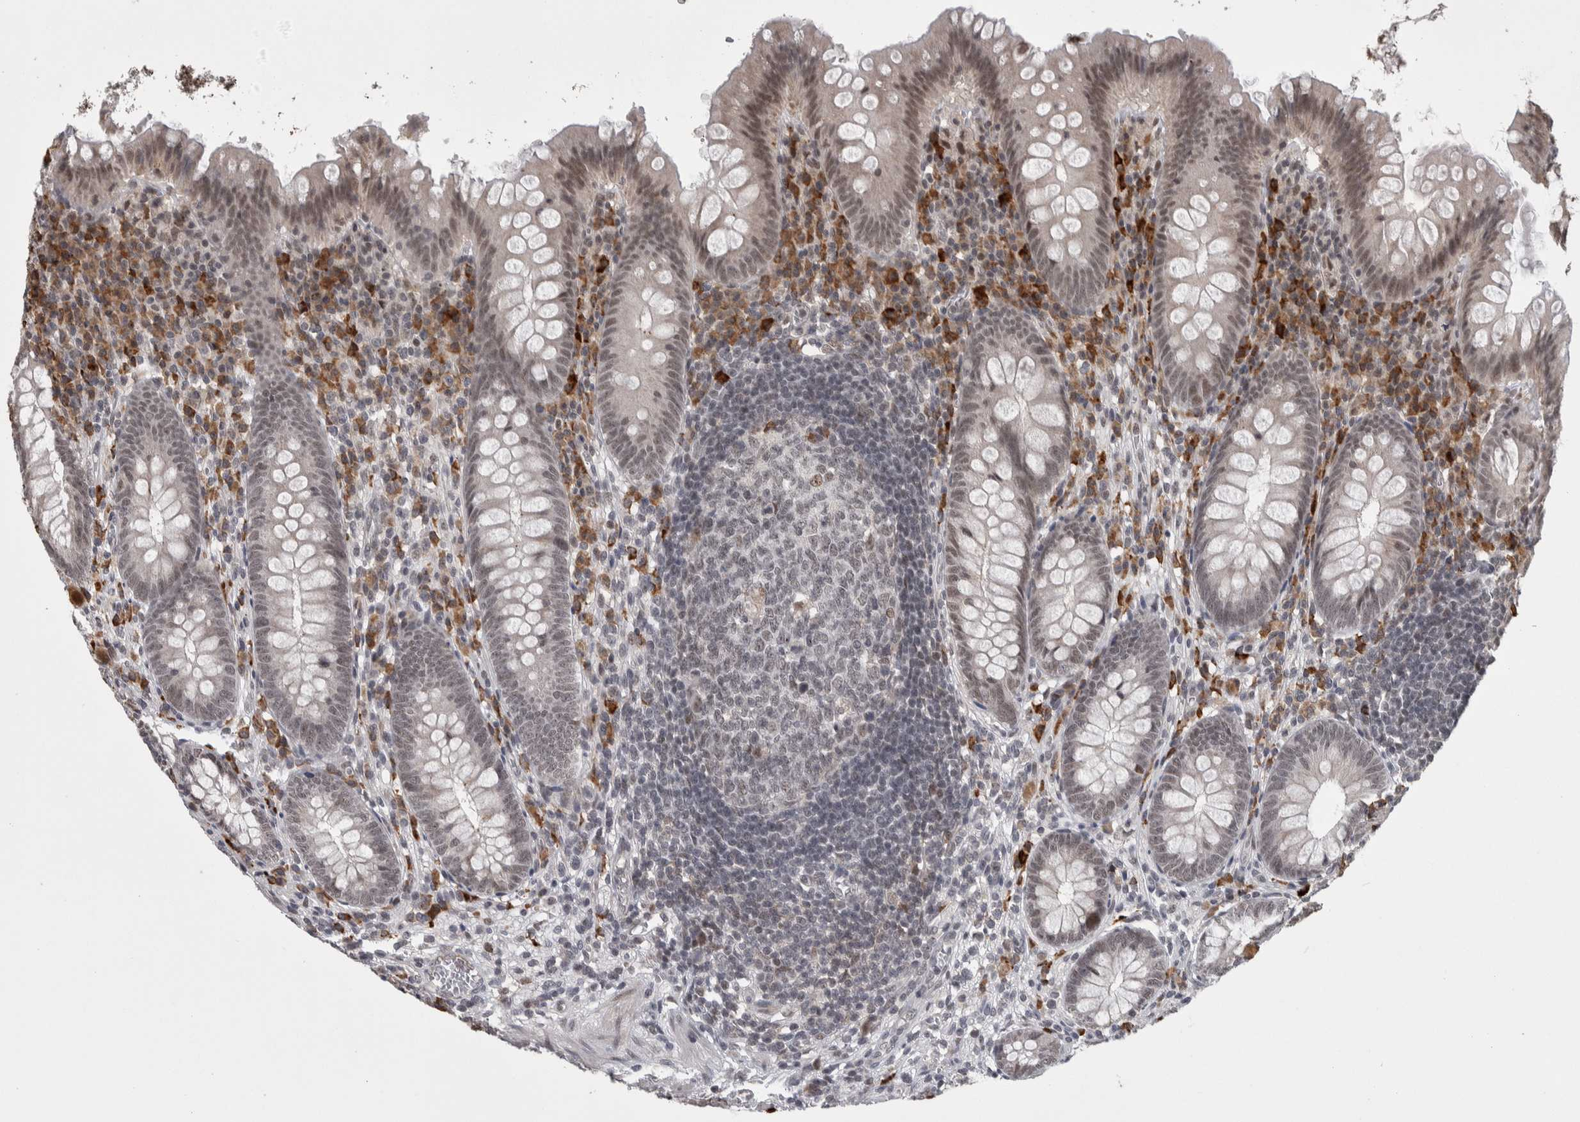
{"staining": {"intensity": "weak", "quantity": "<25%", "location": "nuclear"}, "tissue": "appendix", "cell_type": "Glandular cells", "image_type": "normal", "snomed": [{"axis": "morphology", "description": "Normal tissue, NOS"}, {"axis": "topography", "description": "Appendix"}], "caption": "Immunohistochemical staining of unremarkable human appendix exhibits no significant positivity in glandular cells. Nuclei are stained in blue.", "gene": "ZNF592", "patient": {"sex": "male", "age": 56}}